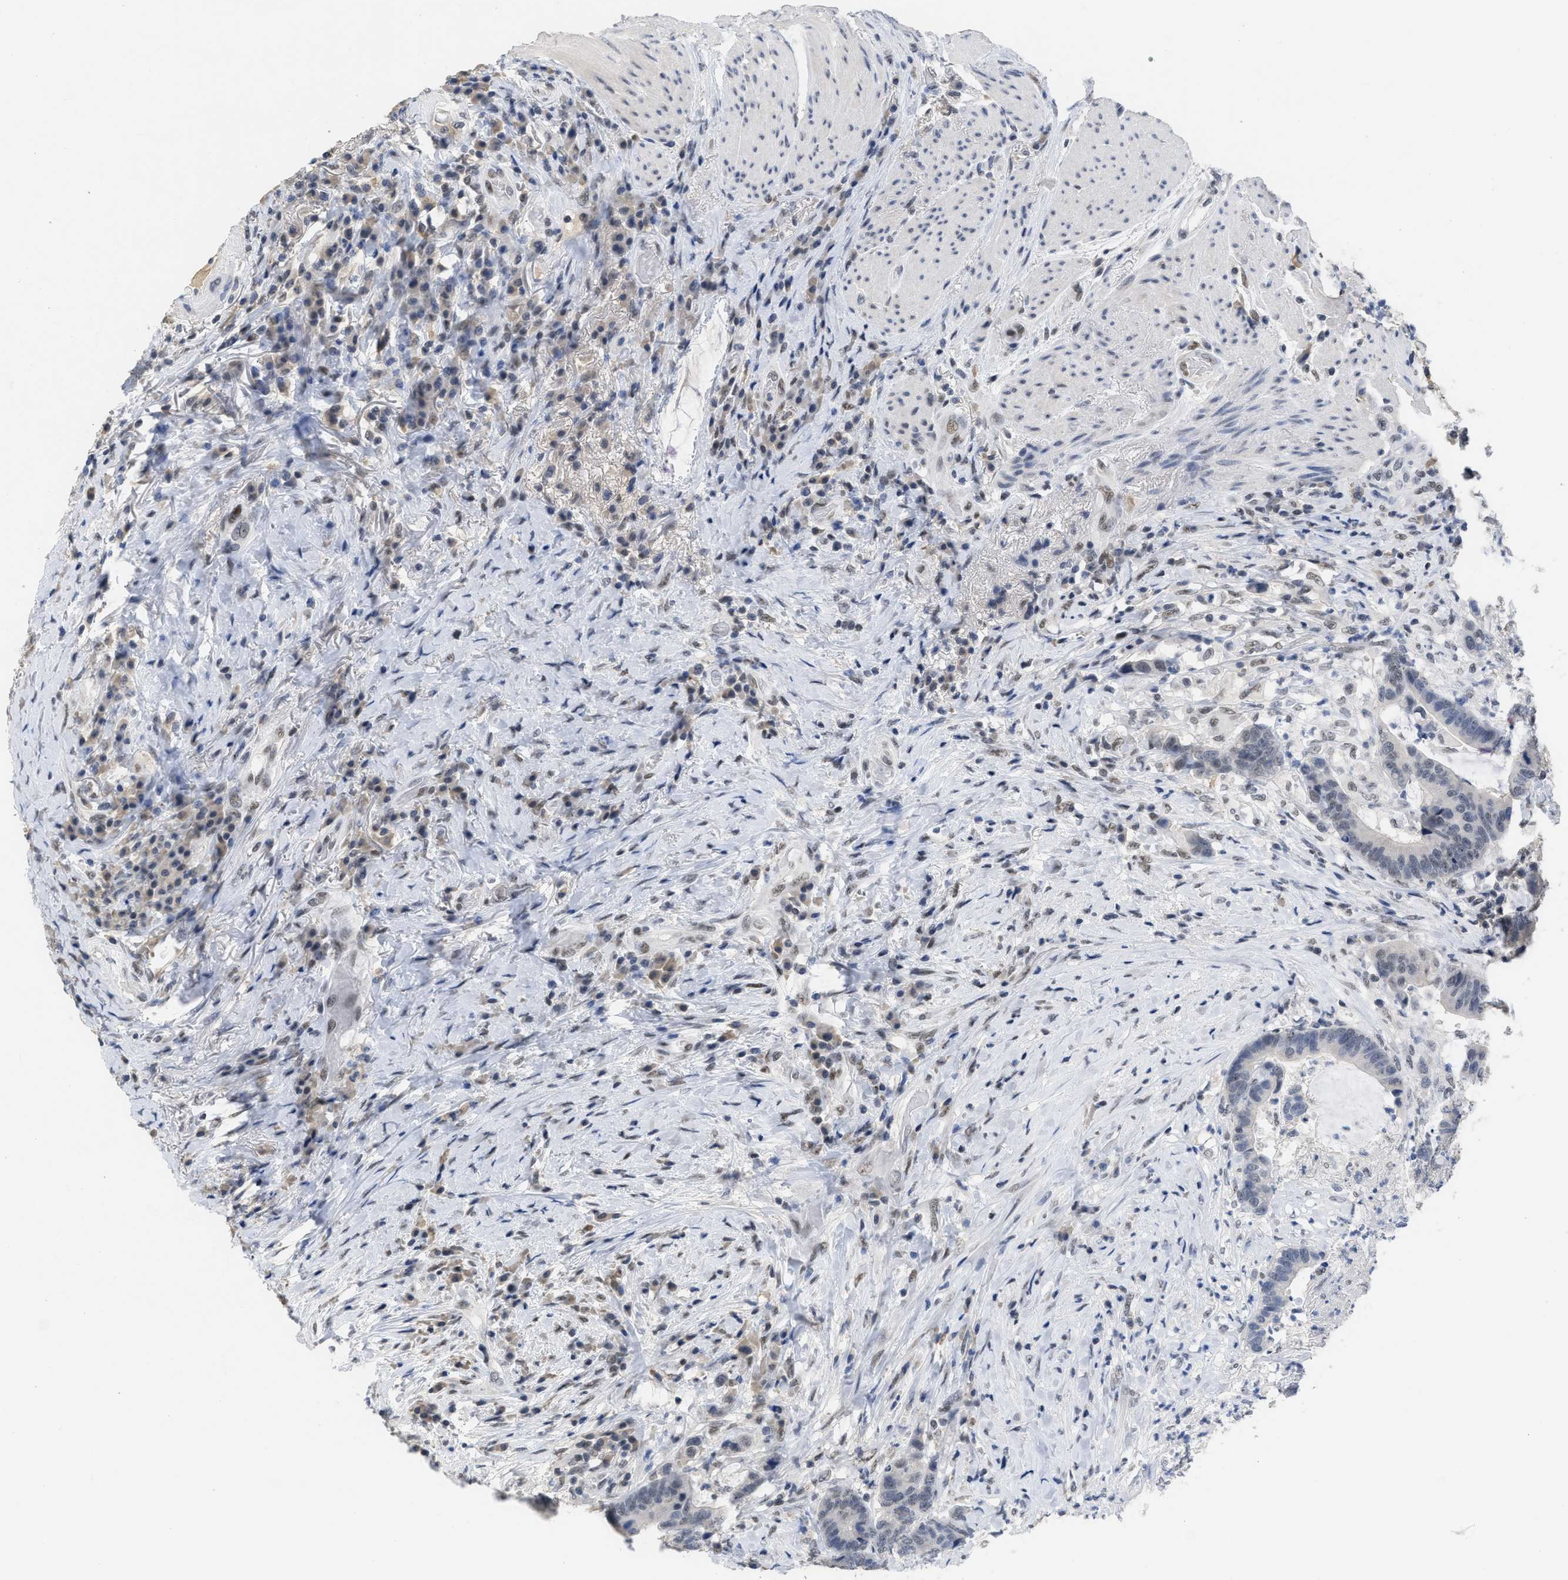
{"staining": {"intensity": "moderate", "quantity": "<25%", "location": "nuclear"}, "tissue": "colorectal cancer", "cell_type": "Tumor cells", "image_type": "cancer", "snomed": [{"axis": "morphology", "description": "Adenocarcinoma, NOS"}, {"axis": "topography", "description": "Rectum"}], "caption": "Immunohistochemistry of human colorectal cancer reveals low levels of moderate nuclear expression in approximately <25% of tumor cells.", "gene": "GGNBP2", "patient": {"sex": "female", "age": 89}}